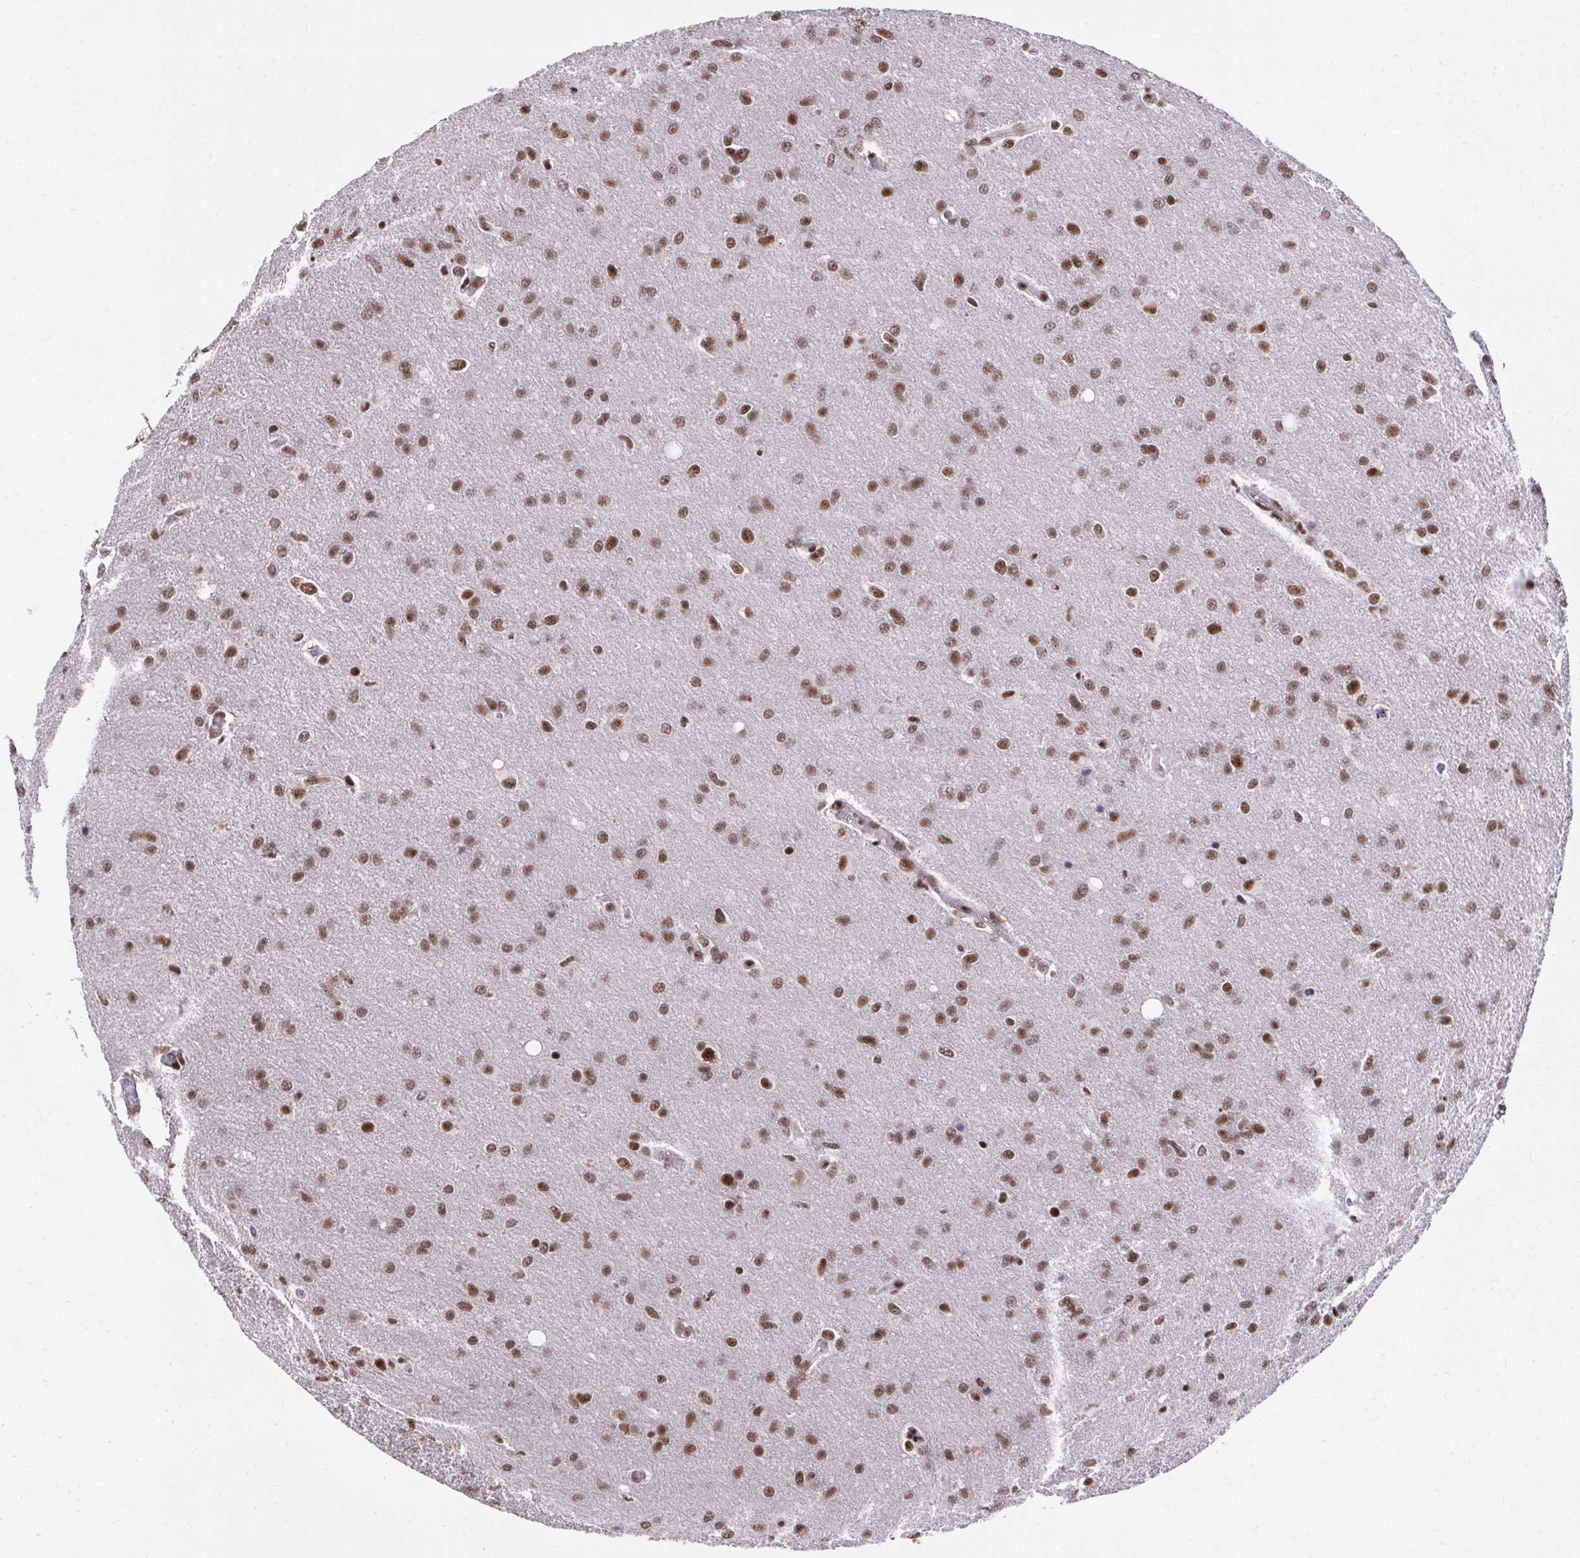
{"staining": {"intensity": "moderate", "quantity": ">75%", "location": "nuclear"}, "tissue": "glioma", "cell_type": "Tumor cells", "image_type": "cancer", "snomed": [{"axis": "morphology", "description": "Glioma, malignant, High grade"}, {"axis": "topography", "description": "Brain"}], "caption": "The image shows immunohistochemical staining of malignant high-grade glioma. There is moderate nuclear expression is seen in about >75% of tumor cells.", "gene": "SYNE4", "patient": {"sex": "male", "age": 53}}